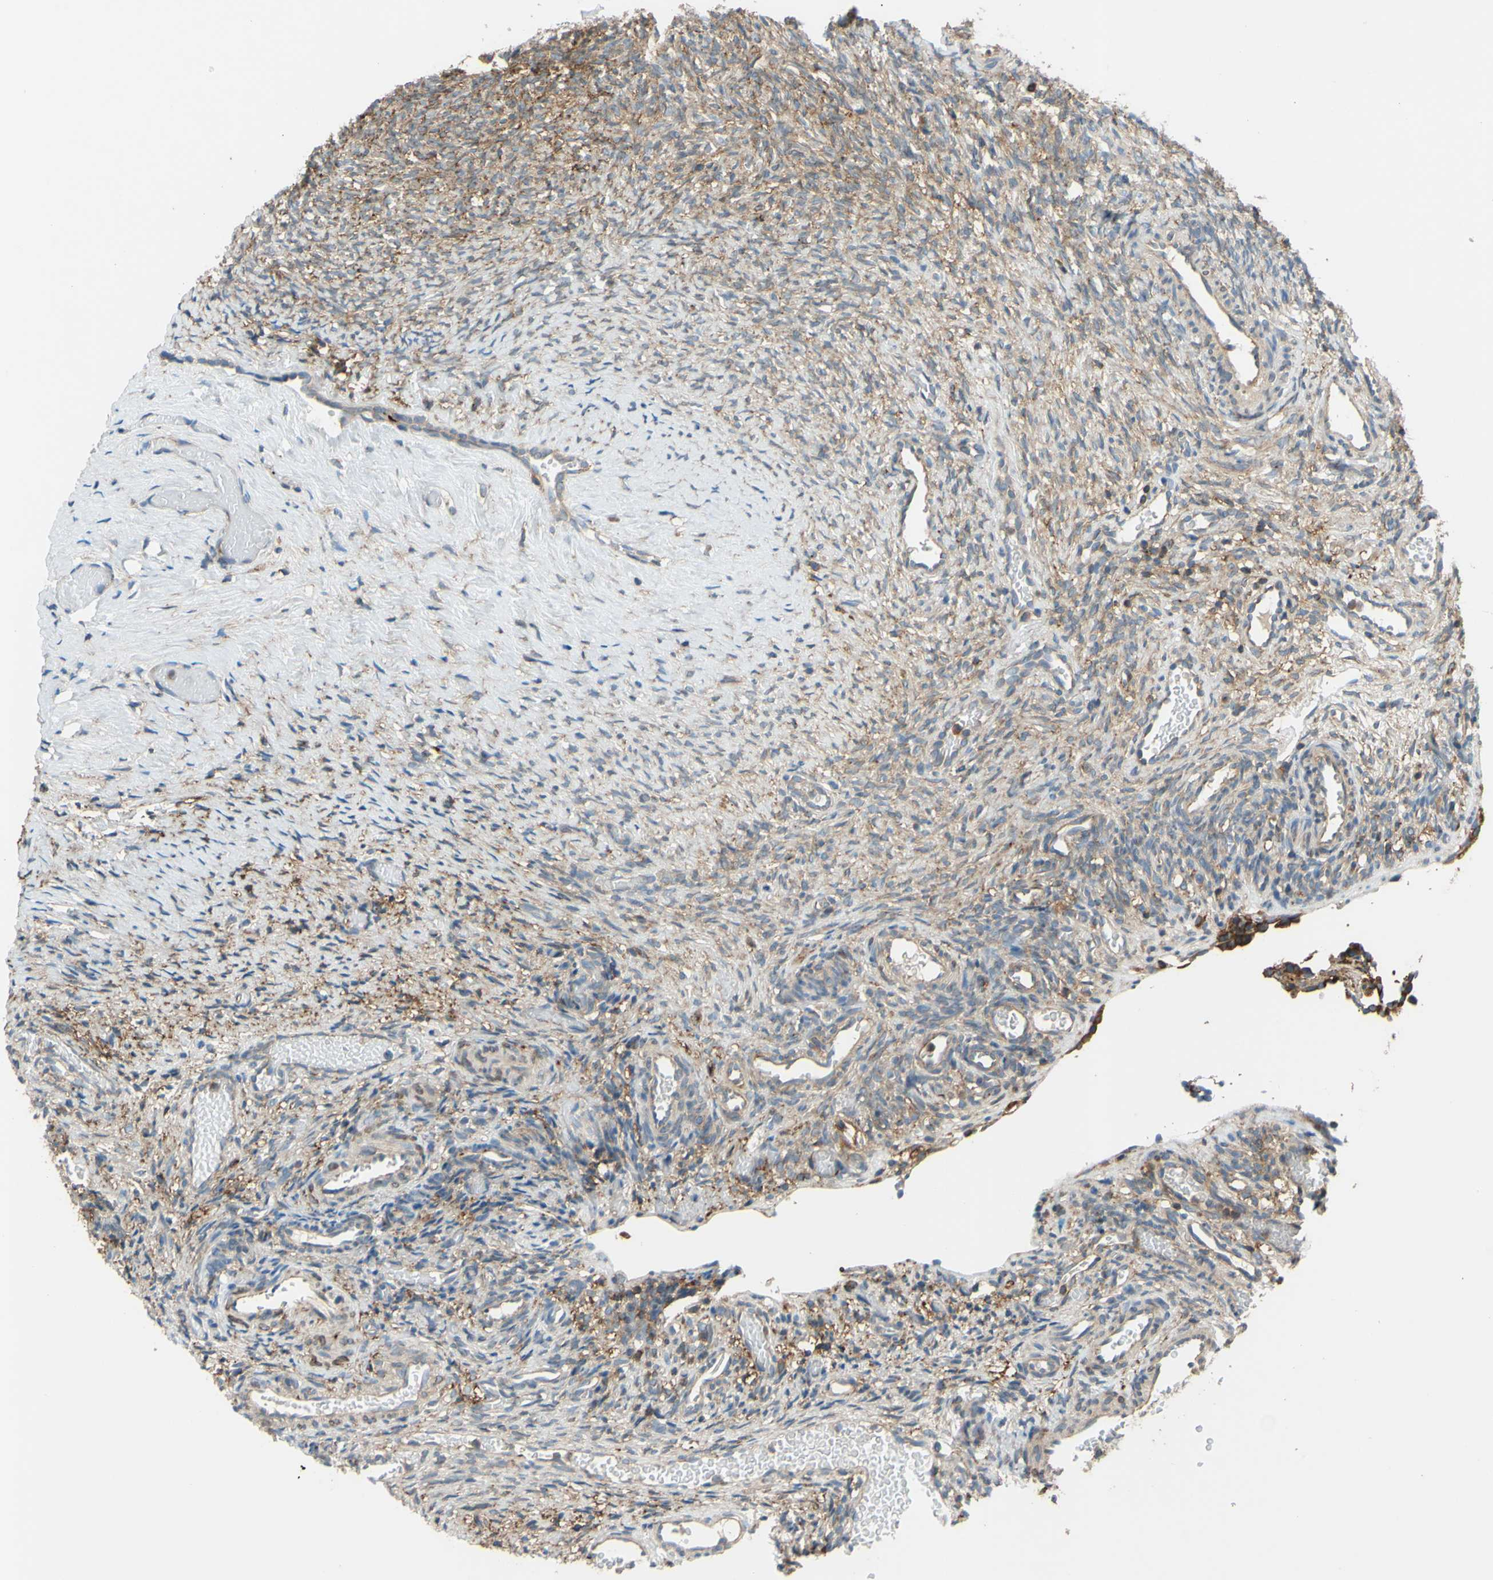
{"staining": {"intensity": "moderate", "quantity": "25%-75%", "location": "cytoplasmic/membranous"}, "tissue": "ovary", "cell_type": "Ovarian stroma cells", "image_type": "normal", "snomed": [{"axis": "morphology", "description": "Normal tissue, NOS"}, {"axis": "topography", "description": "Ovary"}], "caption": "This photomicrograph displays immunohistochemistry (IHC) staining of benign ovary, with medium moderate cytoplasmic/membranous staining in about 25%-75% of ovarian stroma cells.", "gene": "POR", "patient": {"sex": "female", "age": 35}}